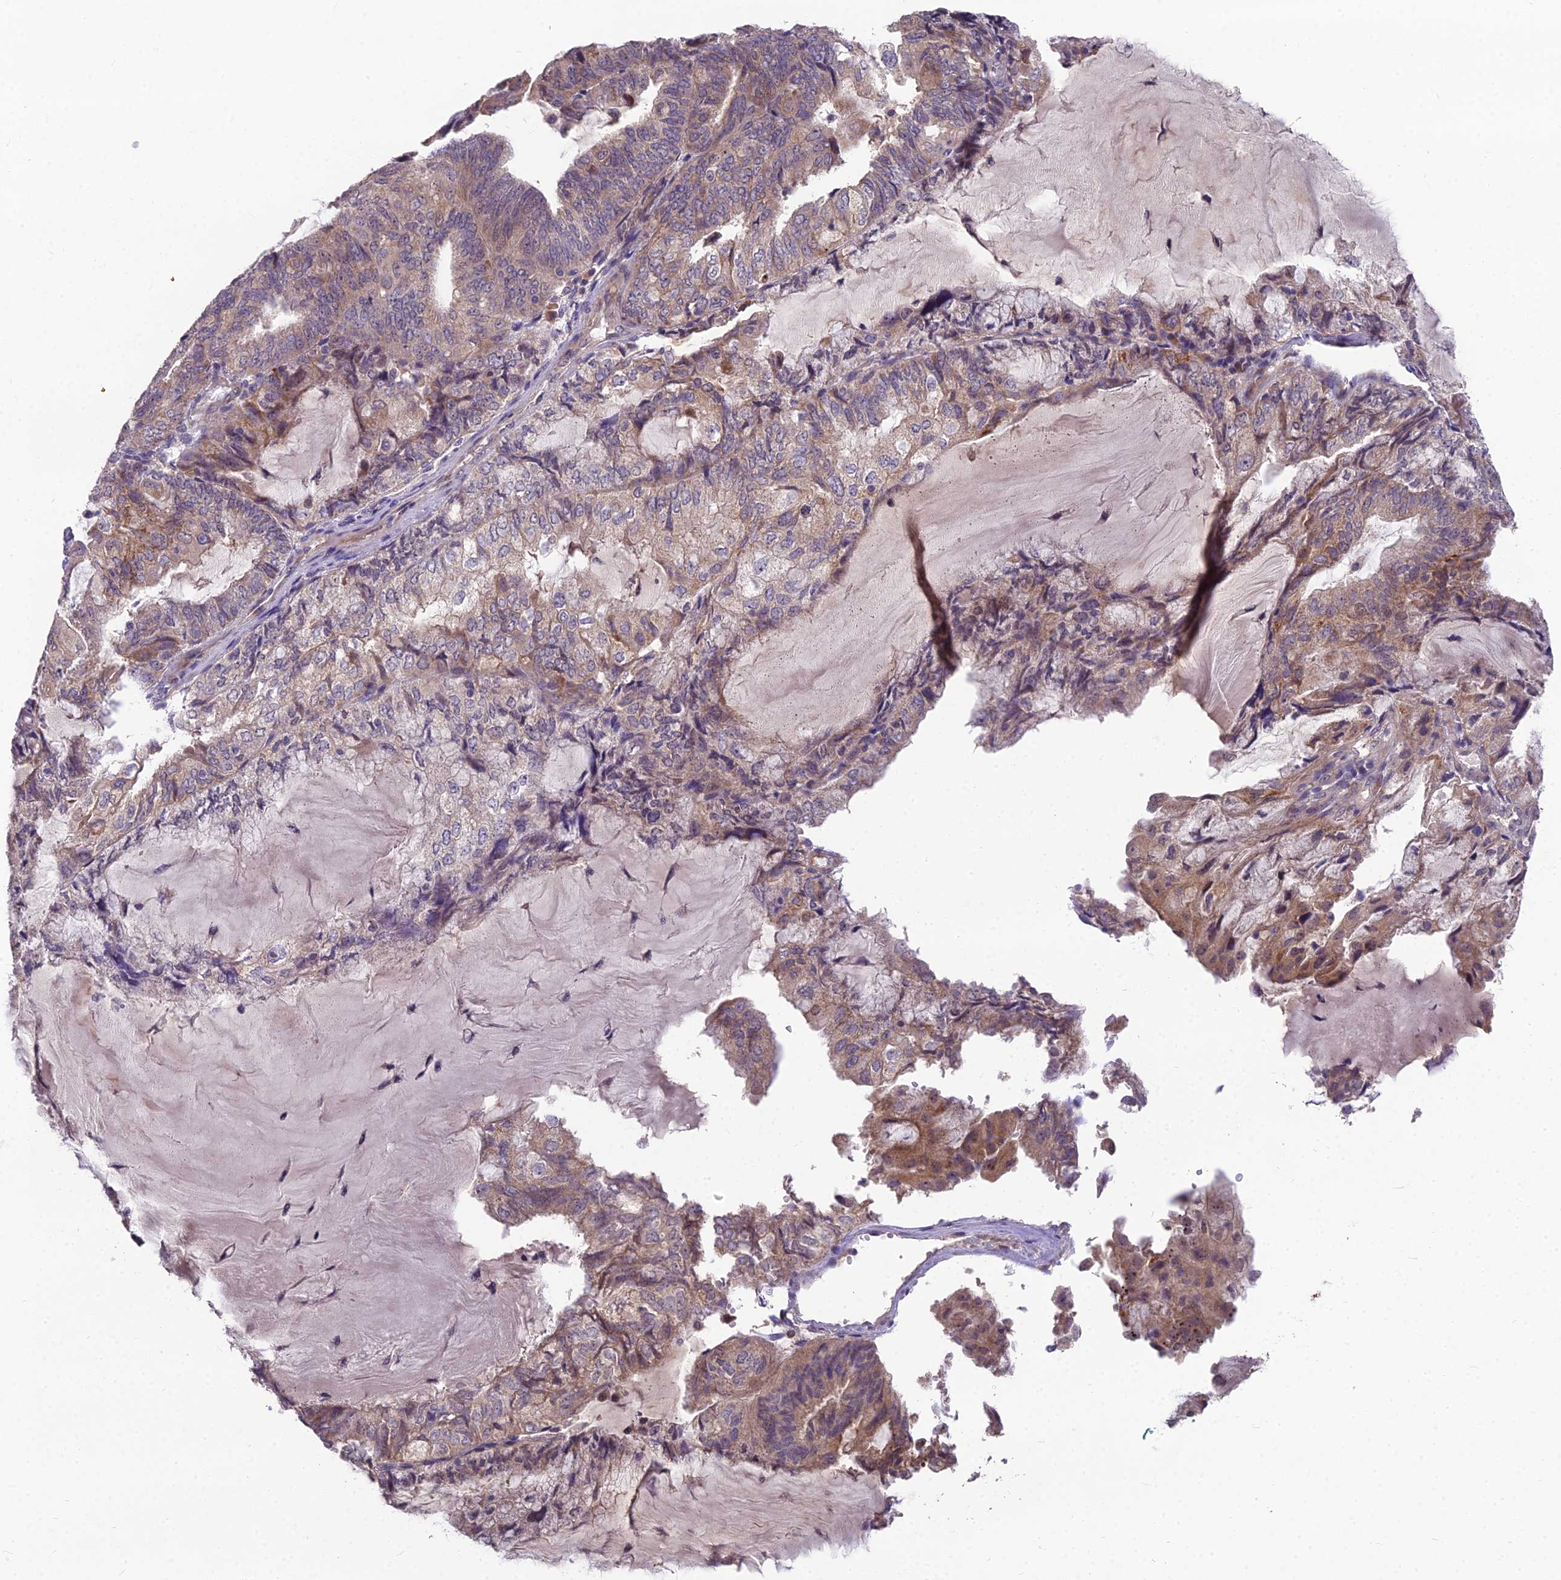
{"staining": {"intensity": "moderate", "quantity": ">75%", "location": "cytoplasmic/membranous,nuclear"}, "tissue": "endometrial cancer", "cell_type": "Tumor cells", "image_type": "cancer", "snomed": [{"axis": "morphology", "description": "Adenocarcinoma, NOS"}, {"axis": "topography", "description": "Endometrium"}], "caption": "This is an image of IHC staining of adenocarcinoma (endometrial), which shows moderate positivity in the cytoplasmic/membranous and nuclear of tumor cells.", "gene": "ZNF333", "patient": {"sex": "female", "age": 81}}